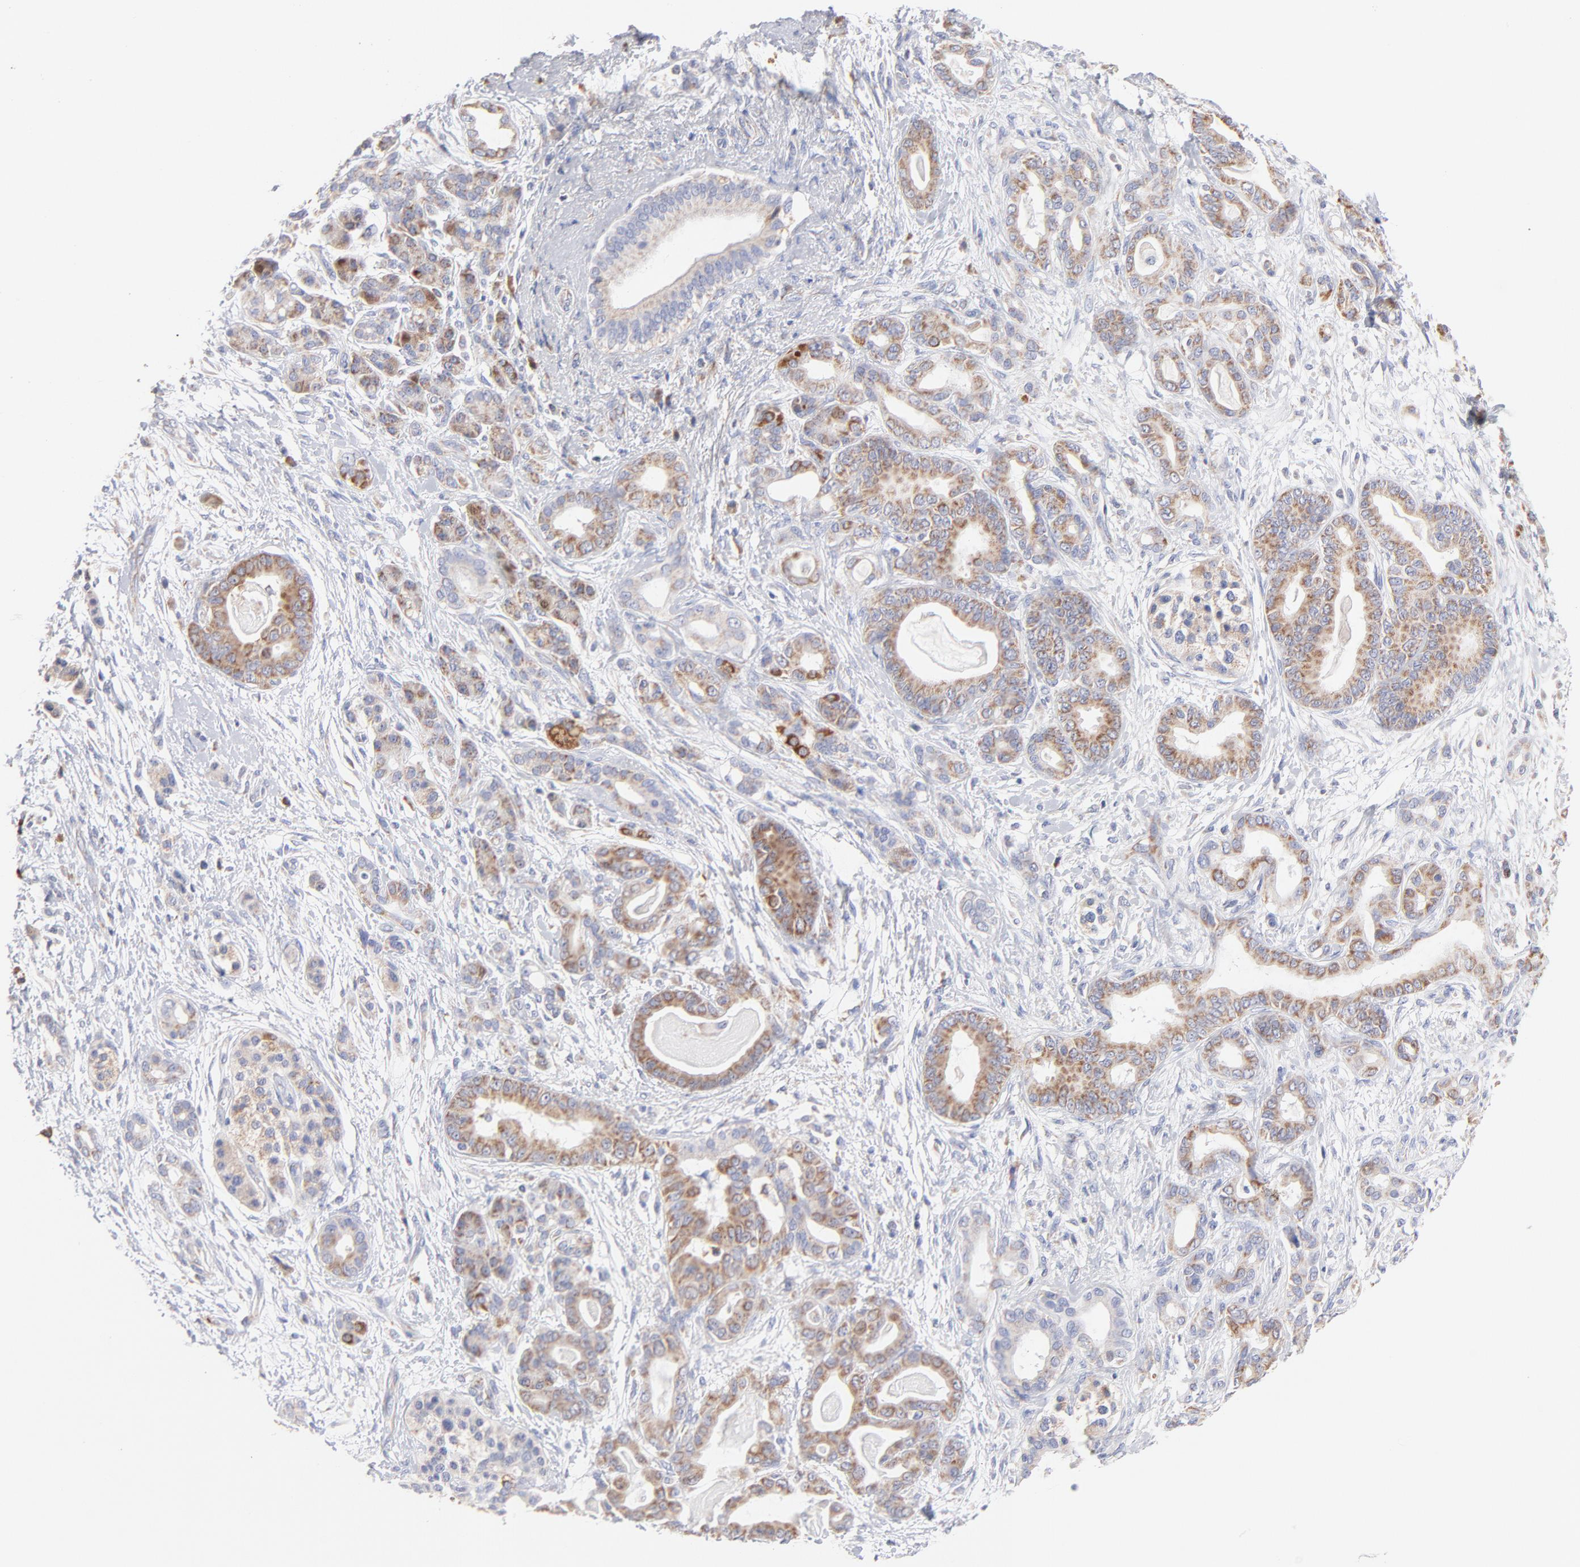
{"staining": {"intensity": "weak", "quantity": ">75%", "location": "cytoplasmic/membranous"}, "tissue": "pancreatic cancer", "cell_type": "Tumor cells", "image_type": "cancer", "snomed": [{"axis": "morphology", "description": "Adenocarcinoma, NOS"}, {"axis": "topography", "description": "Pancreas"}], "caption": "A brown stain highlights weak cytoplasmic/membranous expression of a protein in human pancreatic adenocarcinoma tumor cells.", "gene": "TIMM8A", "patient": {"sex": "male", "age": 63}}